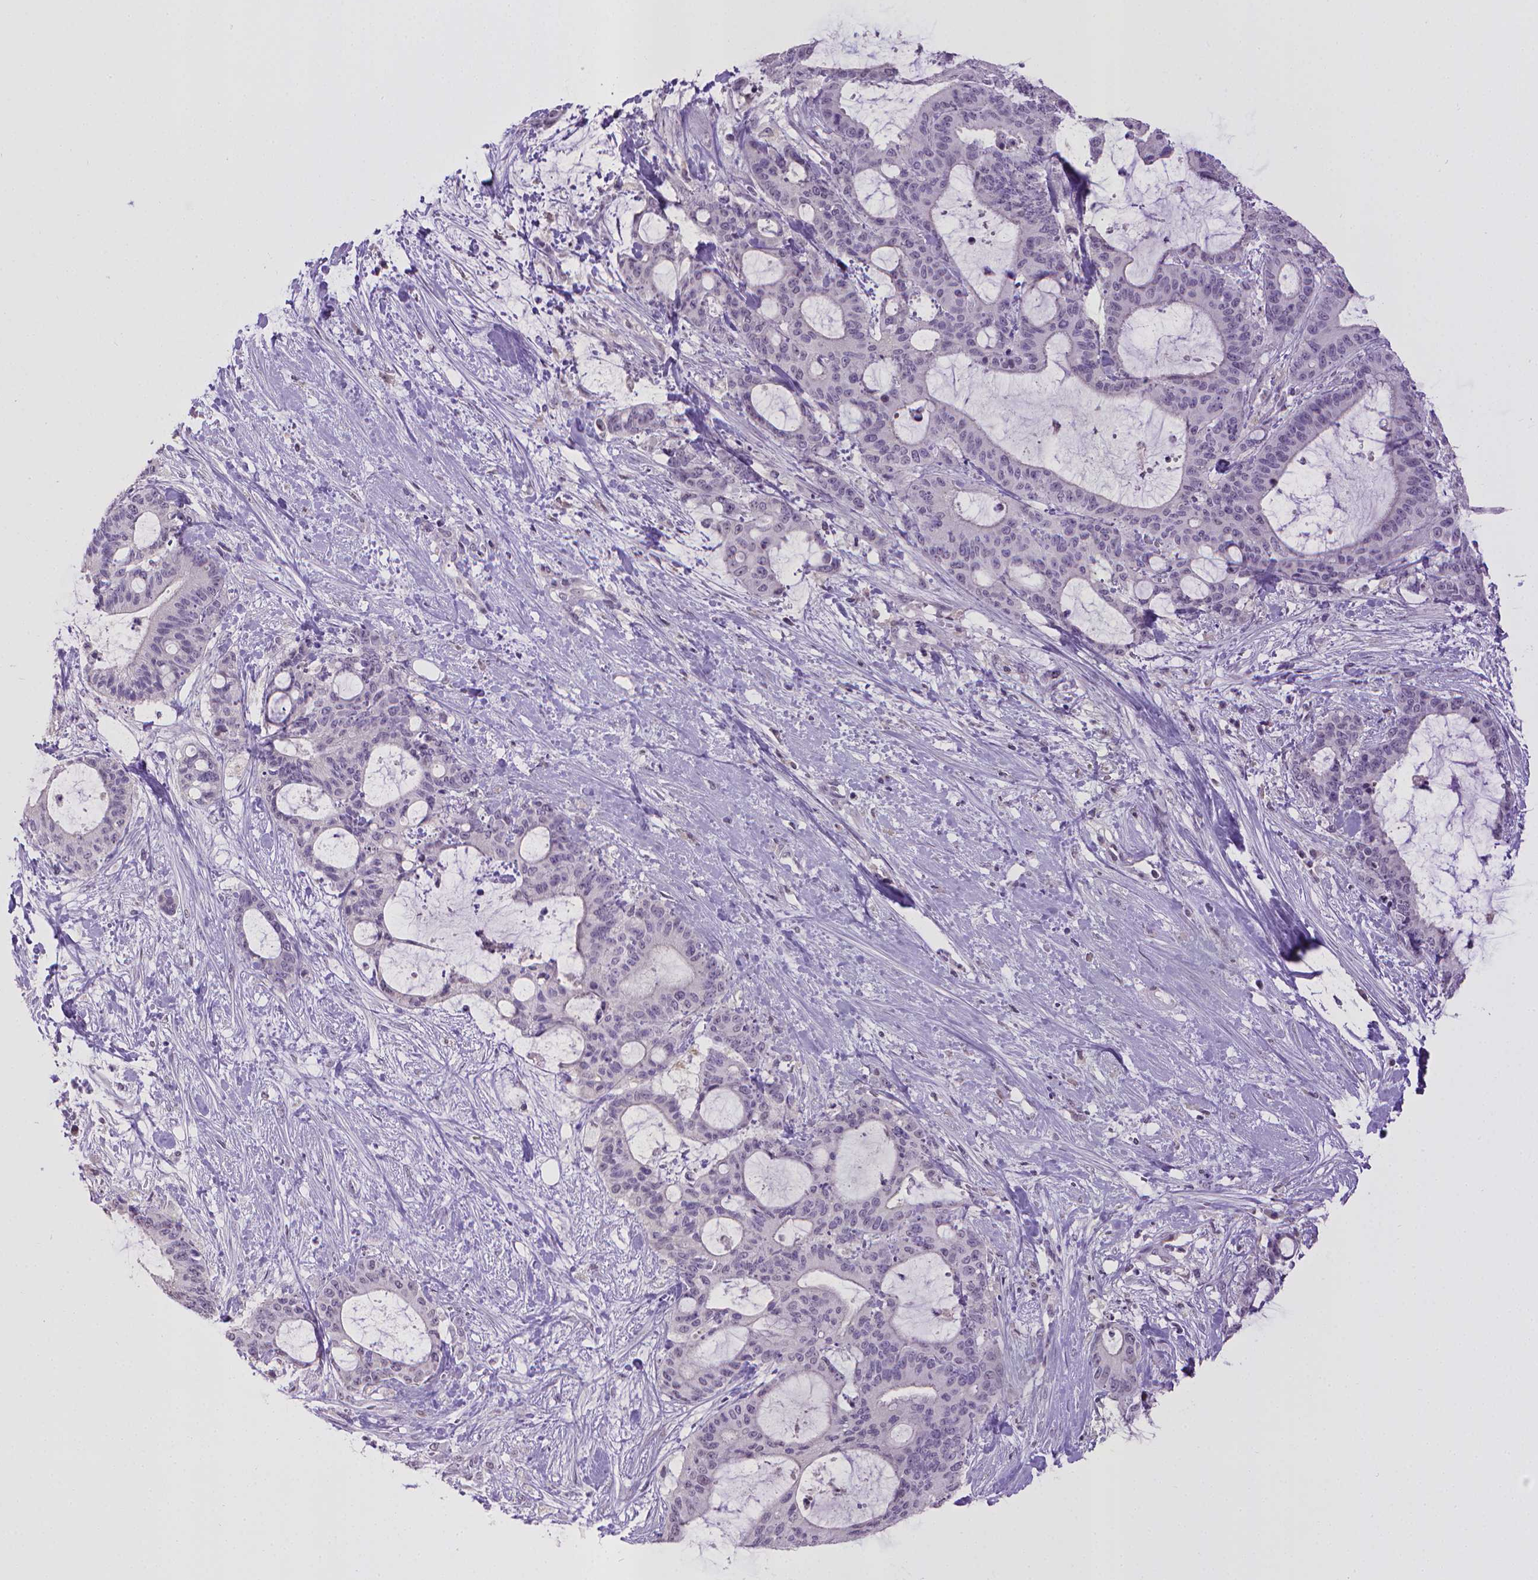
{"staining": {"intensity": "negative", "quantity": "none", "location": "none"}, "tissue": "liver cancer", "cell_type": "Tumor cells", "image_type": "cancer", "snomed": [{"axis": "morphology", "description": "Cholangiocarcinoma"}, {"axis": "topography", "description": "Liver"}], "caption": "Immunohistochemistry of cholangiocarcinoma (liver) displays no staining in tumor cells.", "gene": "KMO", "patient": {"sex": "female", "age": 73}}